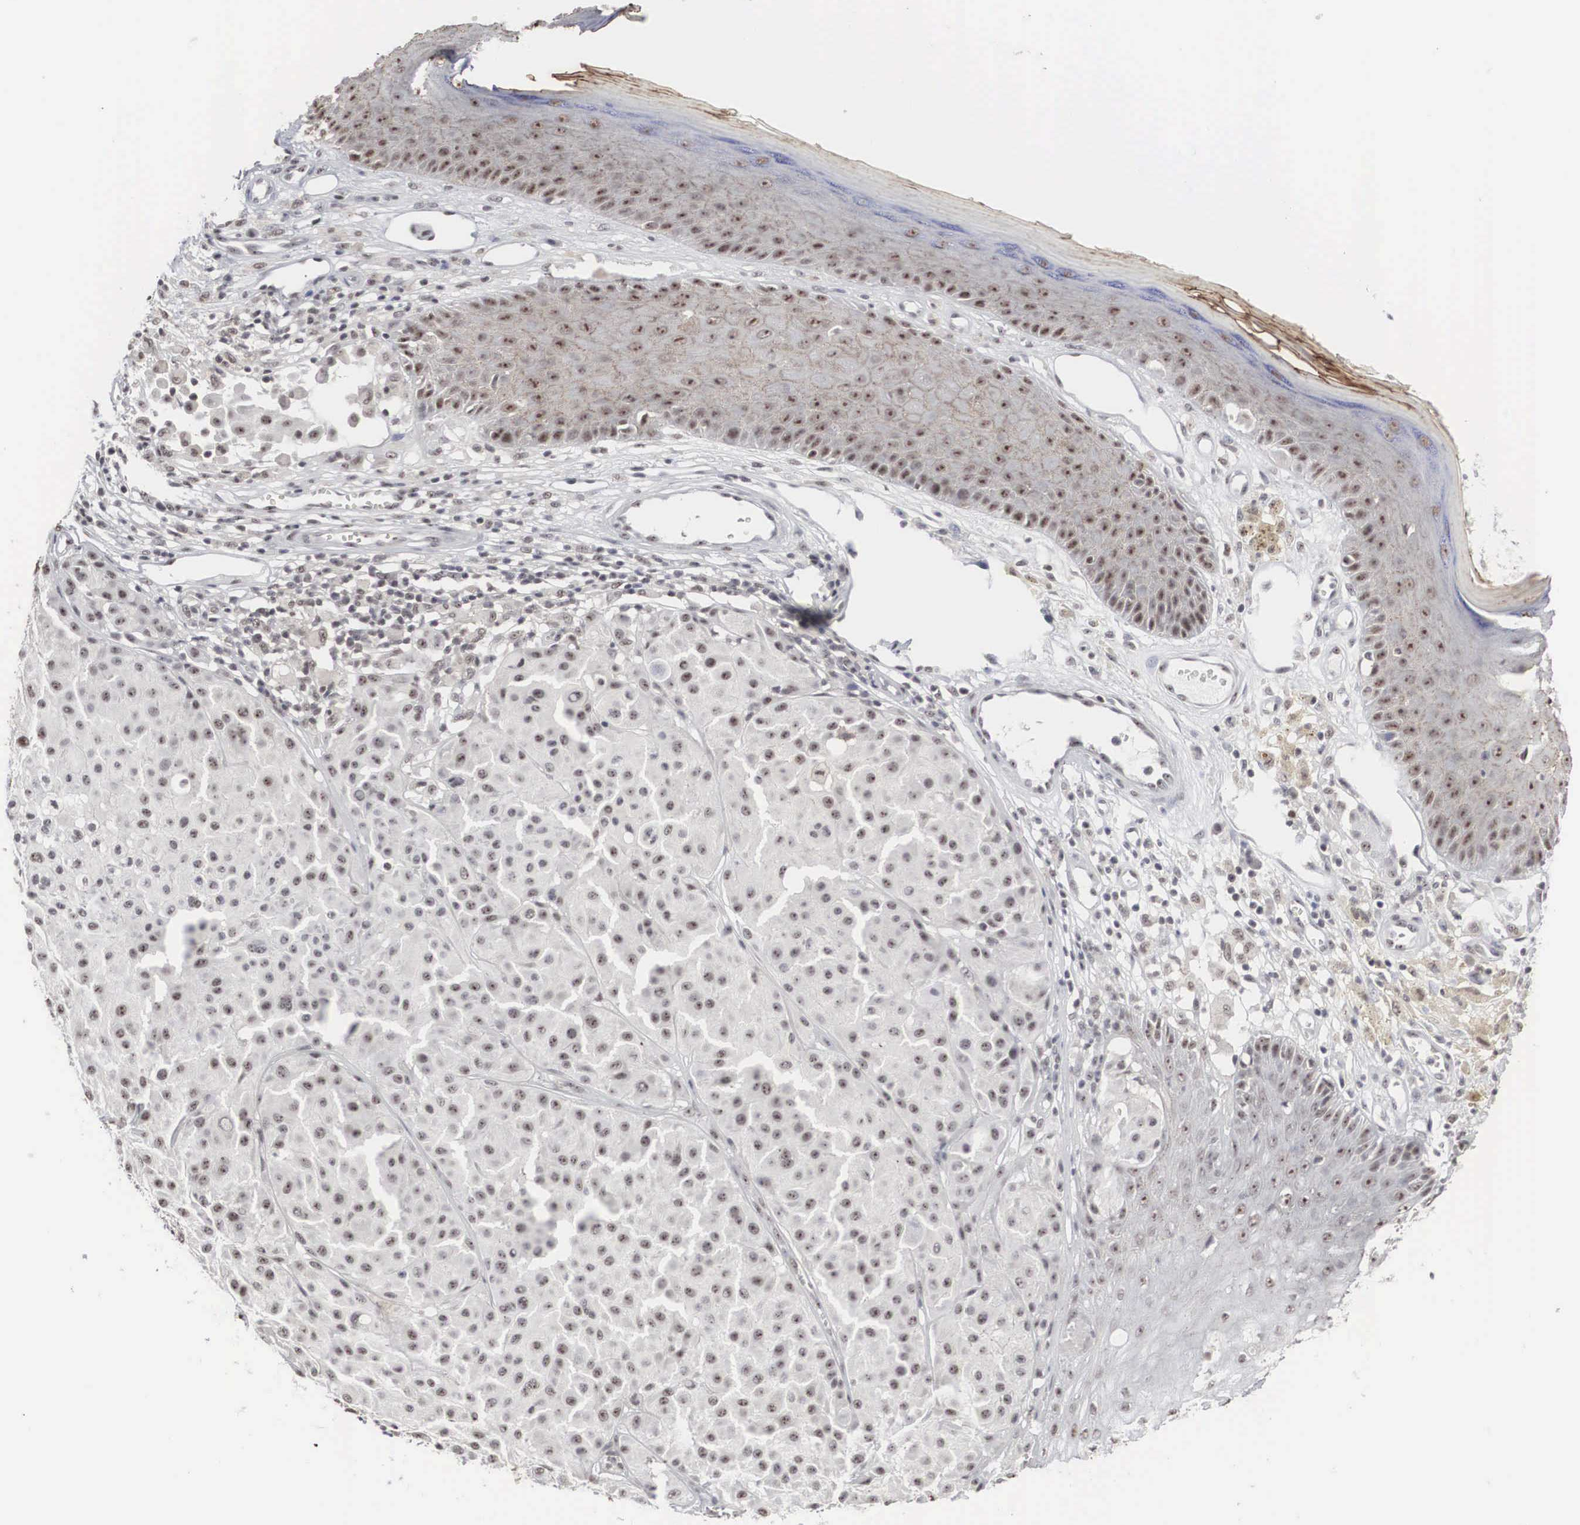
{"staining": {"intensity": "negative", "quantity": "none", "location": "none"}, "tissue": "melanoma", "cell_type": "Tumor cells", "image_type": "cancer", "snomed": [{"axis": "morphology", "description": "Malignant melanoma, NOS"}, {"axis": "topography", "description": "Skin"}], "caption": "DAB immunohistochemical staining of human melanoma reveals no significant staining in tumor cells. (DAB (3,3'-diaminobenzidine) immunohistochemistry (IHC), high magnification).", "gene": "AUTS2", "patient": {"sex": "male", "age": 36}}